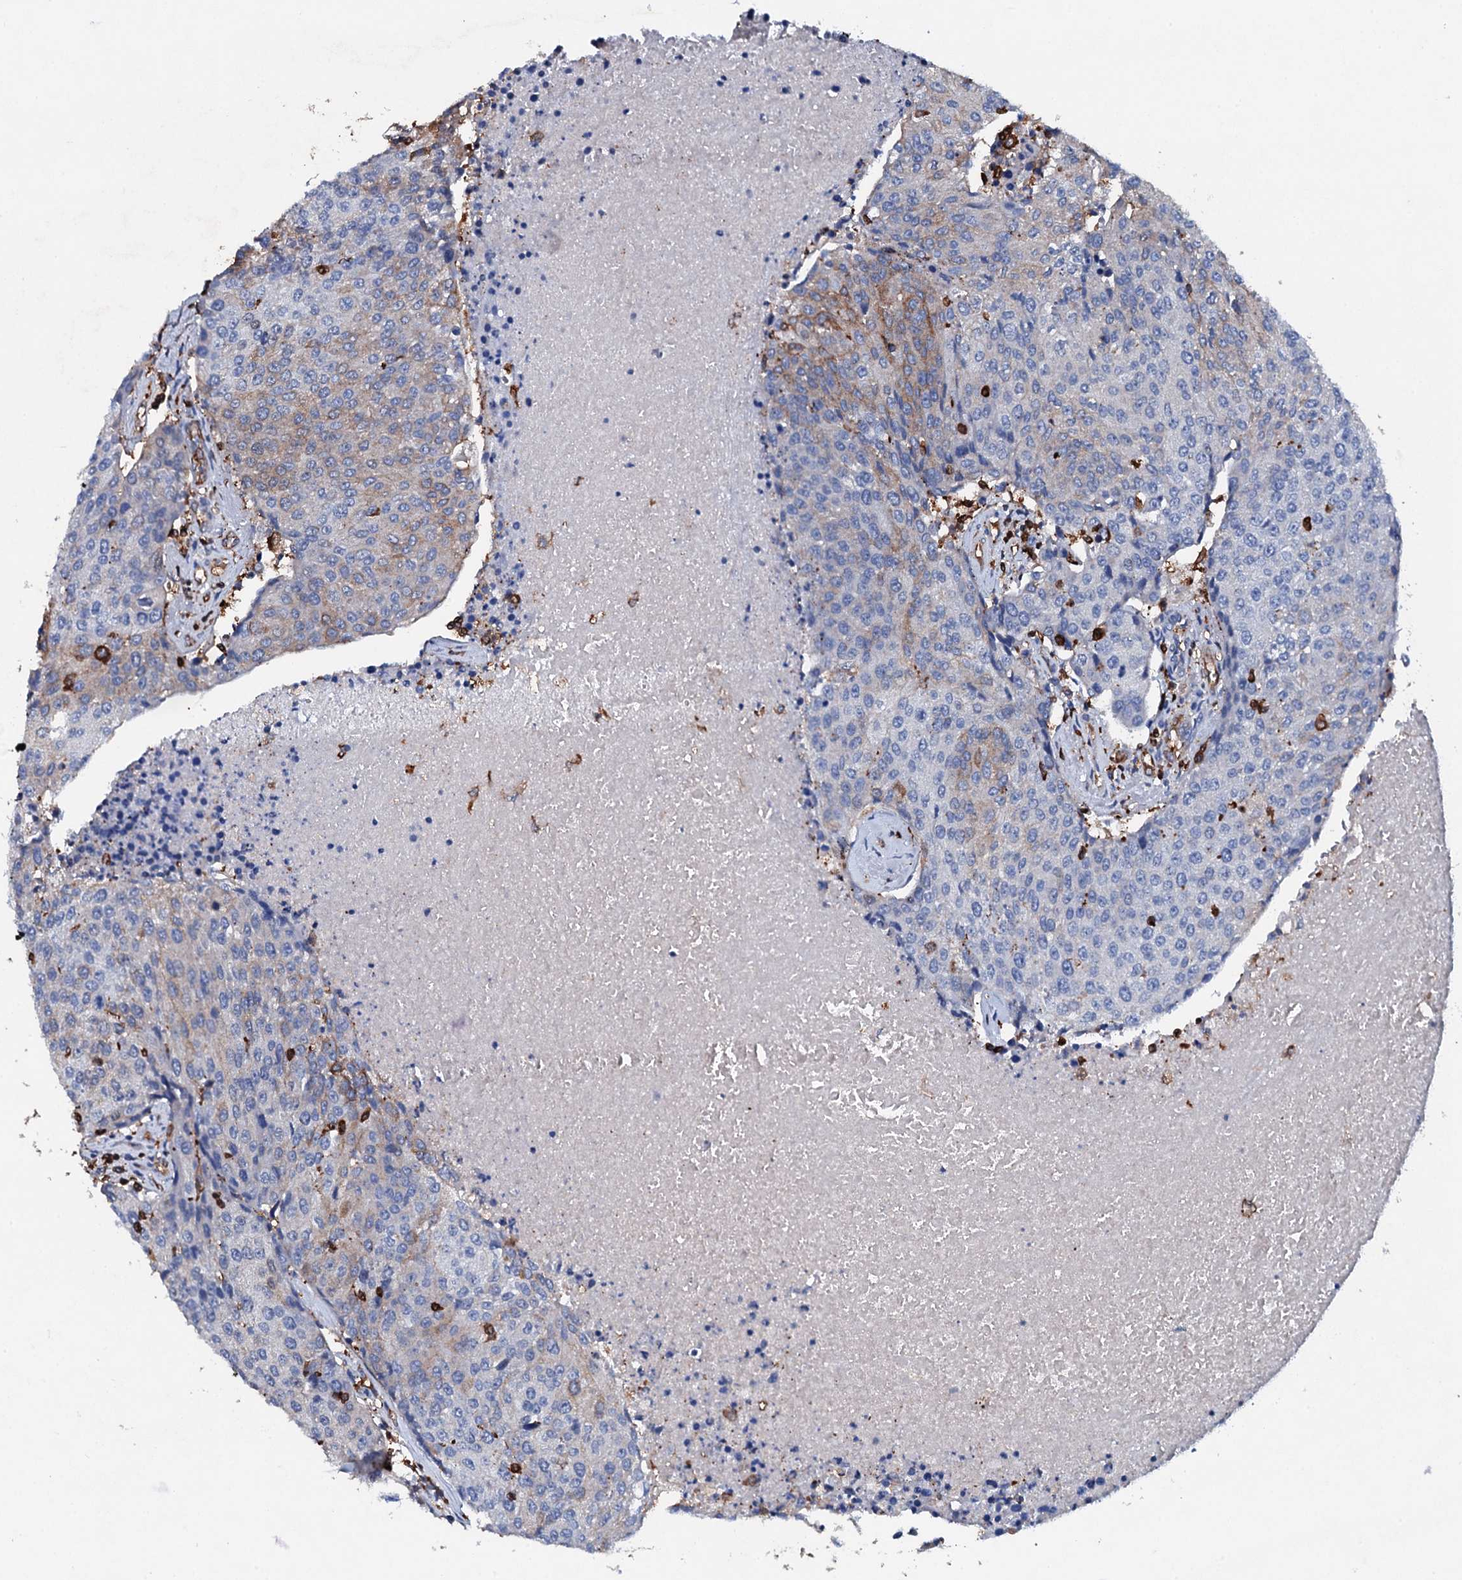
{"staining": {"intensity": "weak", "quantity": "<25%", "location": "cytoplasmic/membranous"}, "tissue": "urothelial cancer", "cell_type": "Tumor cells", "image_type": "cancer", "snomed": [{"axis": "morphology", "description": "Urothelial carcinoma, High grade"}, {"axis": "topography", "description": "Urinary bladder"}], "caption": "The immunohistochemistry image has no significant staining in tumor cells of urothelial cancer tissue.", "gene": "MS4A4E", "patient": {"sex": "female", "age": 85}}